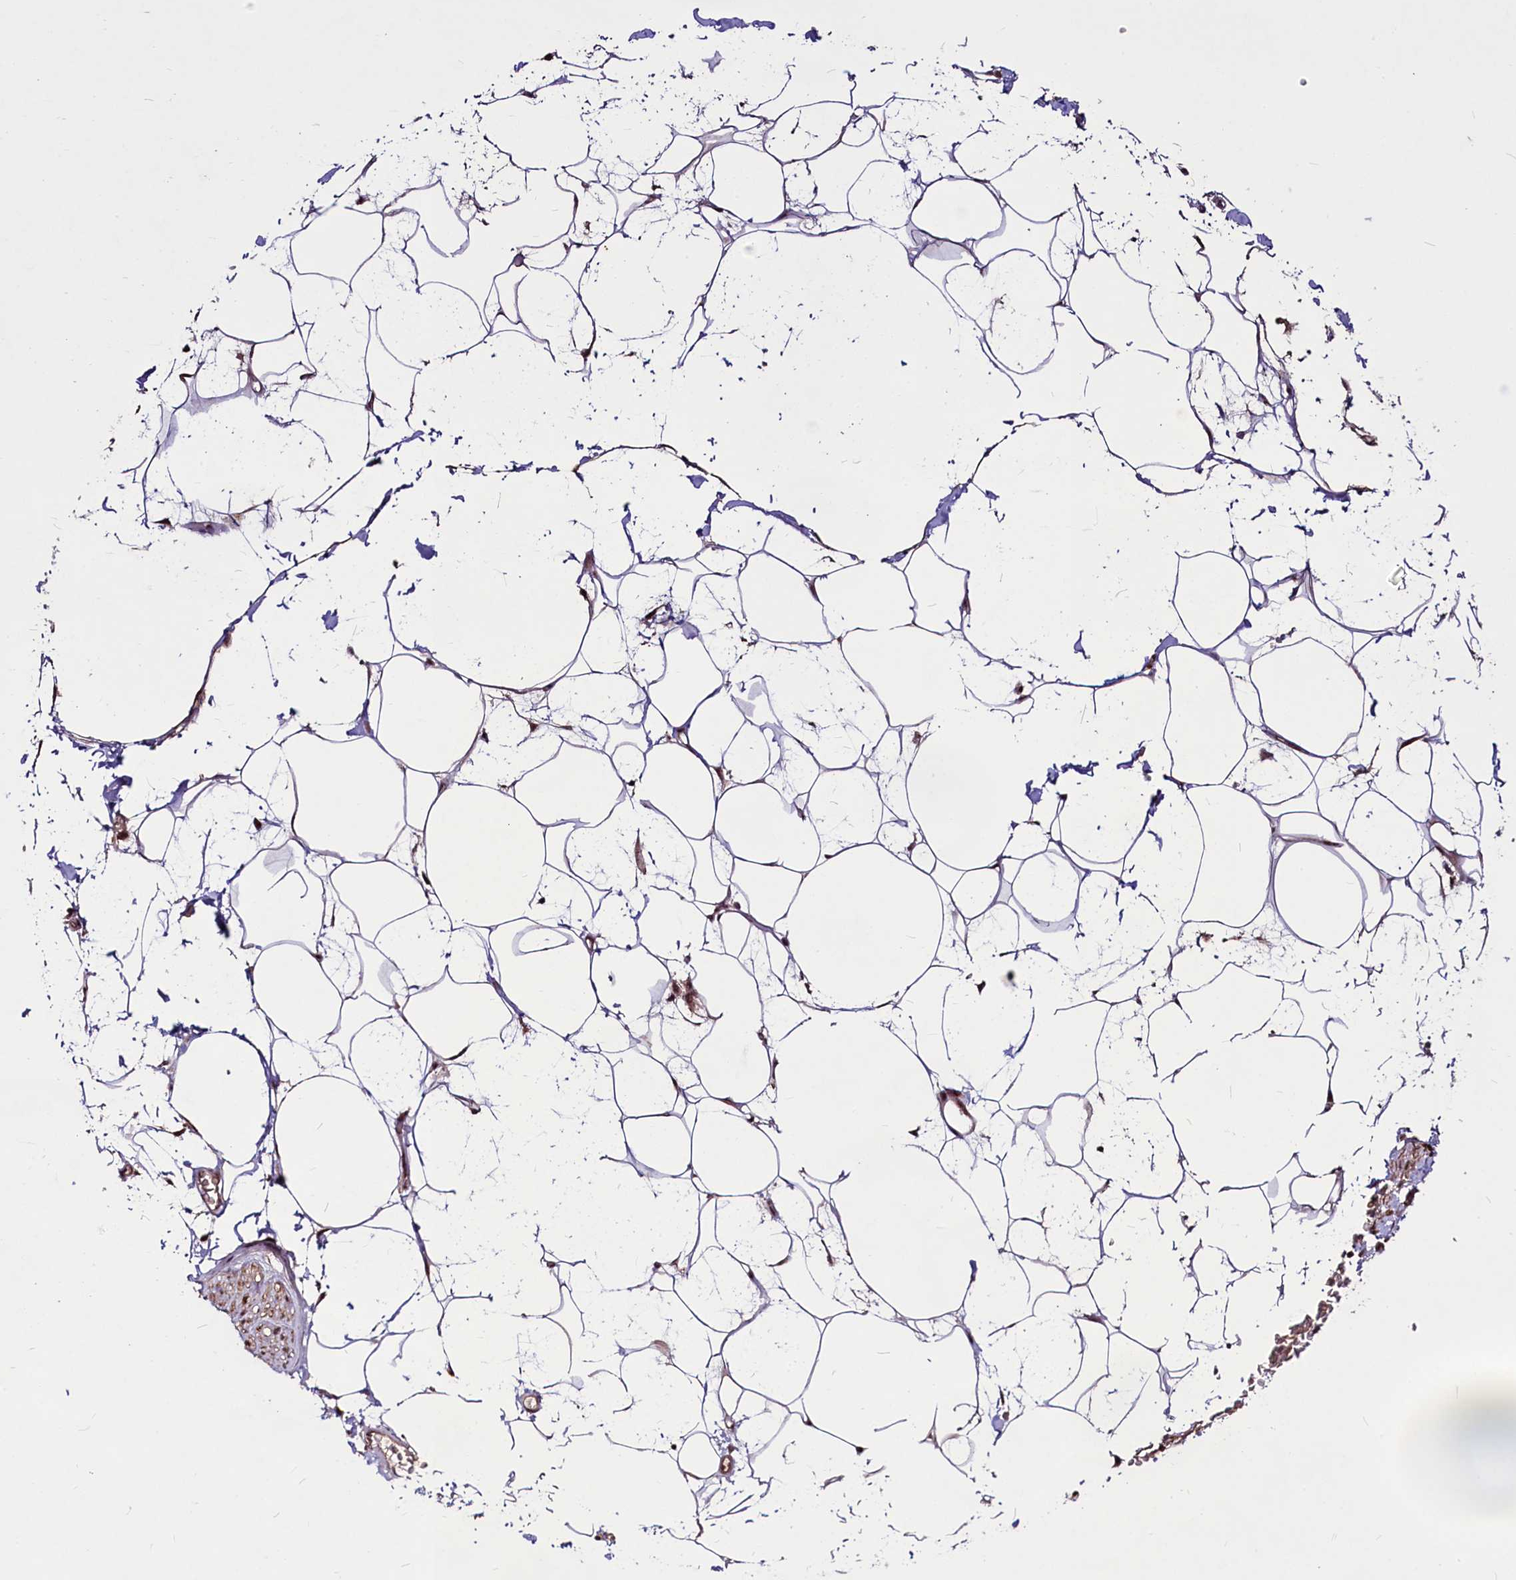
{"staining": {"intensity": "strong", "quantity": "25%-75%", "location": "cytoplasmic/membranous,nuclear"}, "tissue": "adipose tissue", "cell_type": "Adipocytes", "image_type": "normal", "snomed": [{"axis": "morphology", "description": "Normal tissue, NOS"}, {"axis": "morphology", "description": "Adenocarcinoma, NOS"}, {"axis": "topography", "description": "Rectum"}, {"axis": "topography", "description": "Vagina"}, {"axis": "topography", "description": "Peripheral nerve tissue"}], "caption": "Immunohistochemistry histopathology image of benign adipose tissue: human adipose tissue stained using IHC reveals high levels of strong protein expression localized specifically in the cytoplasmic/membranous,nuclear of adipocytes, appearing as a cytoplasmic/membranous,nuclear brown color.", "gene": "SUSD3", "patient": {"sex": "female", "age": 71}}